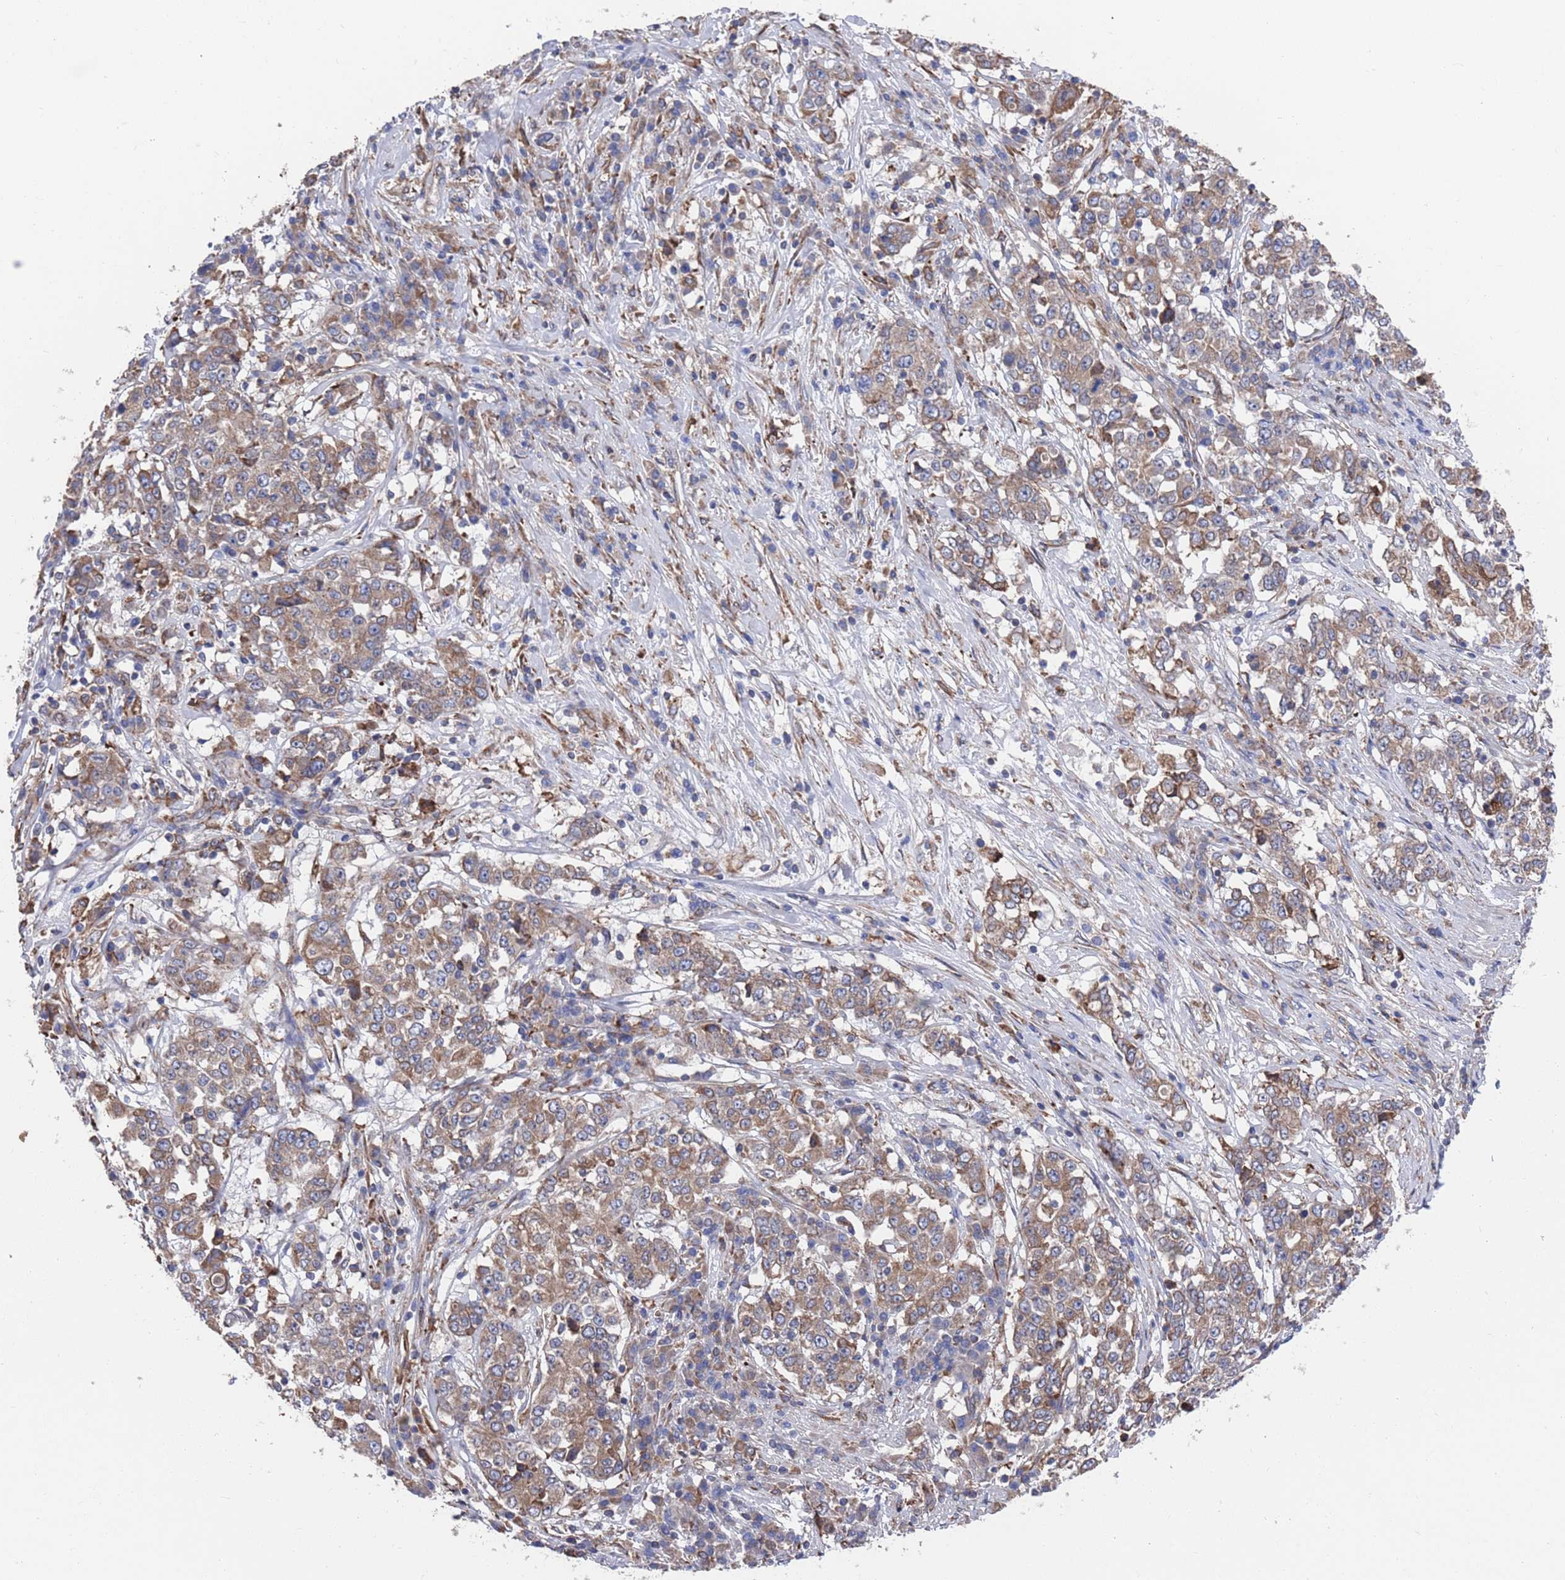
{"staining": {"intensity": "moderate", "quantity": ">75%", "location": "cytoplasmic/membranous"}, "tissue": "stomach cancer", "cell_type": "Tumor cells", "image_type": "cancer", "snomed": [{"axis": "morphology", "description": "Adenocarcinoma, NOS"}, {"axis": "topography", "description": "Stomach"}], "caption": "Stomach cancer (adenocarcinoma) stained with DAB (3,3'-diaminobenzidine) IHC displays medium levels of moderate cytoplasmic/membranous expression in about >75% of tumor cells.", "gene": "GID8", "patient": {"sex": "male", "age": 59}}